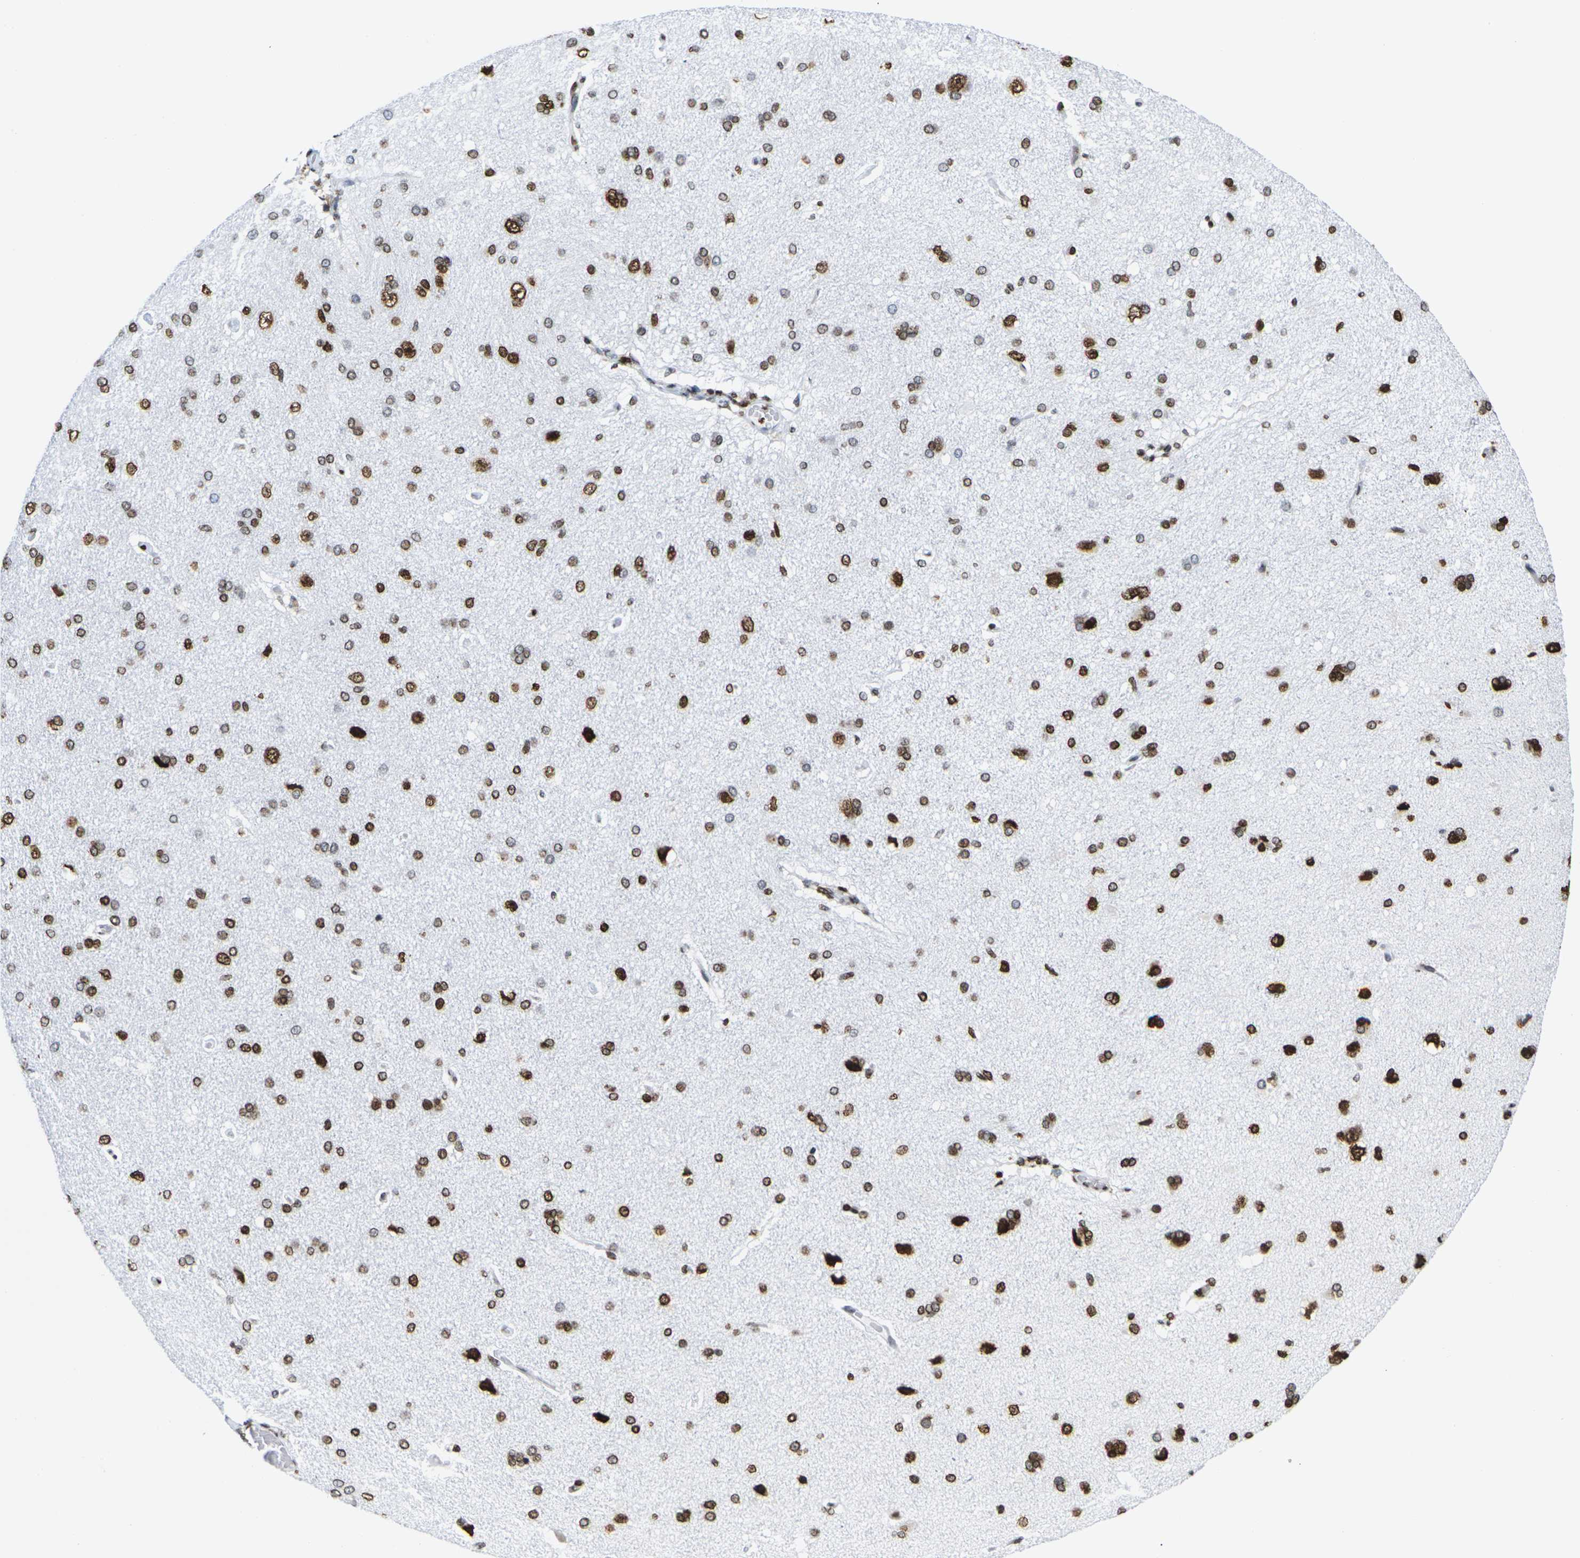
{"staining": {"intensity": "moderate", "quantity": "<25%", "location": "nuclear"}, "tissue": "cerebral cortex", "cell_type": "Endothelial cells", "image_type": "normal", "snomed": [{"axis": "morphology", "description": "Normal tissue, NOS"}, {"axis": "topography", "description": "Cerebral cortex"}], "caption": "A brown stain labels moderate nuclear expression of a protein in endothelial cells of unremarkable human cerebral cortex. The protein of interest is stained brown, and the nuclei are stained in blue (DAB IHC with brightfield microscopy, high magnification).", "gene": "H2AC21", "patient": {"sex": "male", "age": 62}}